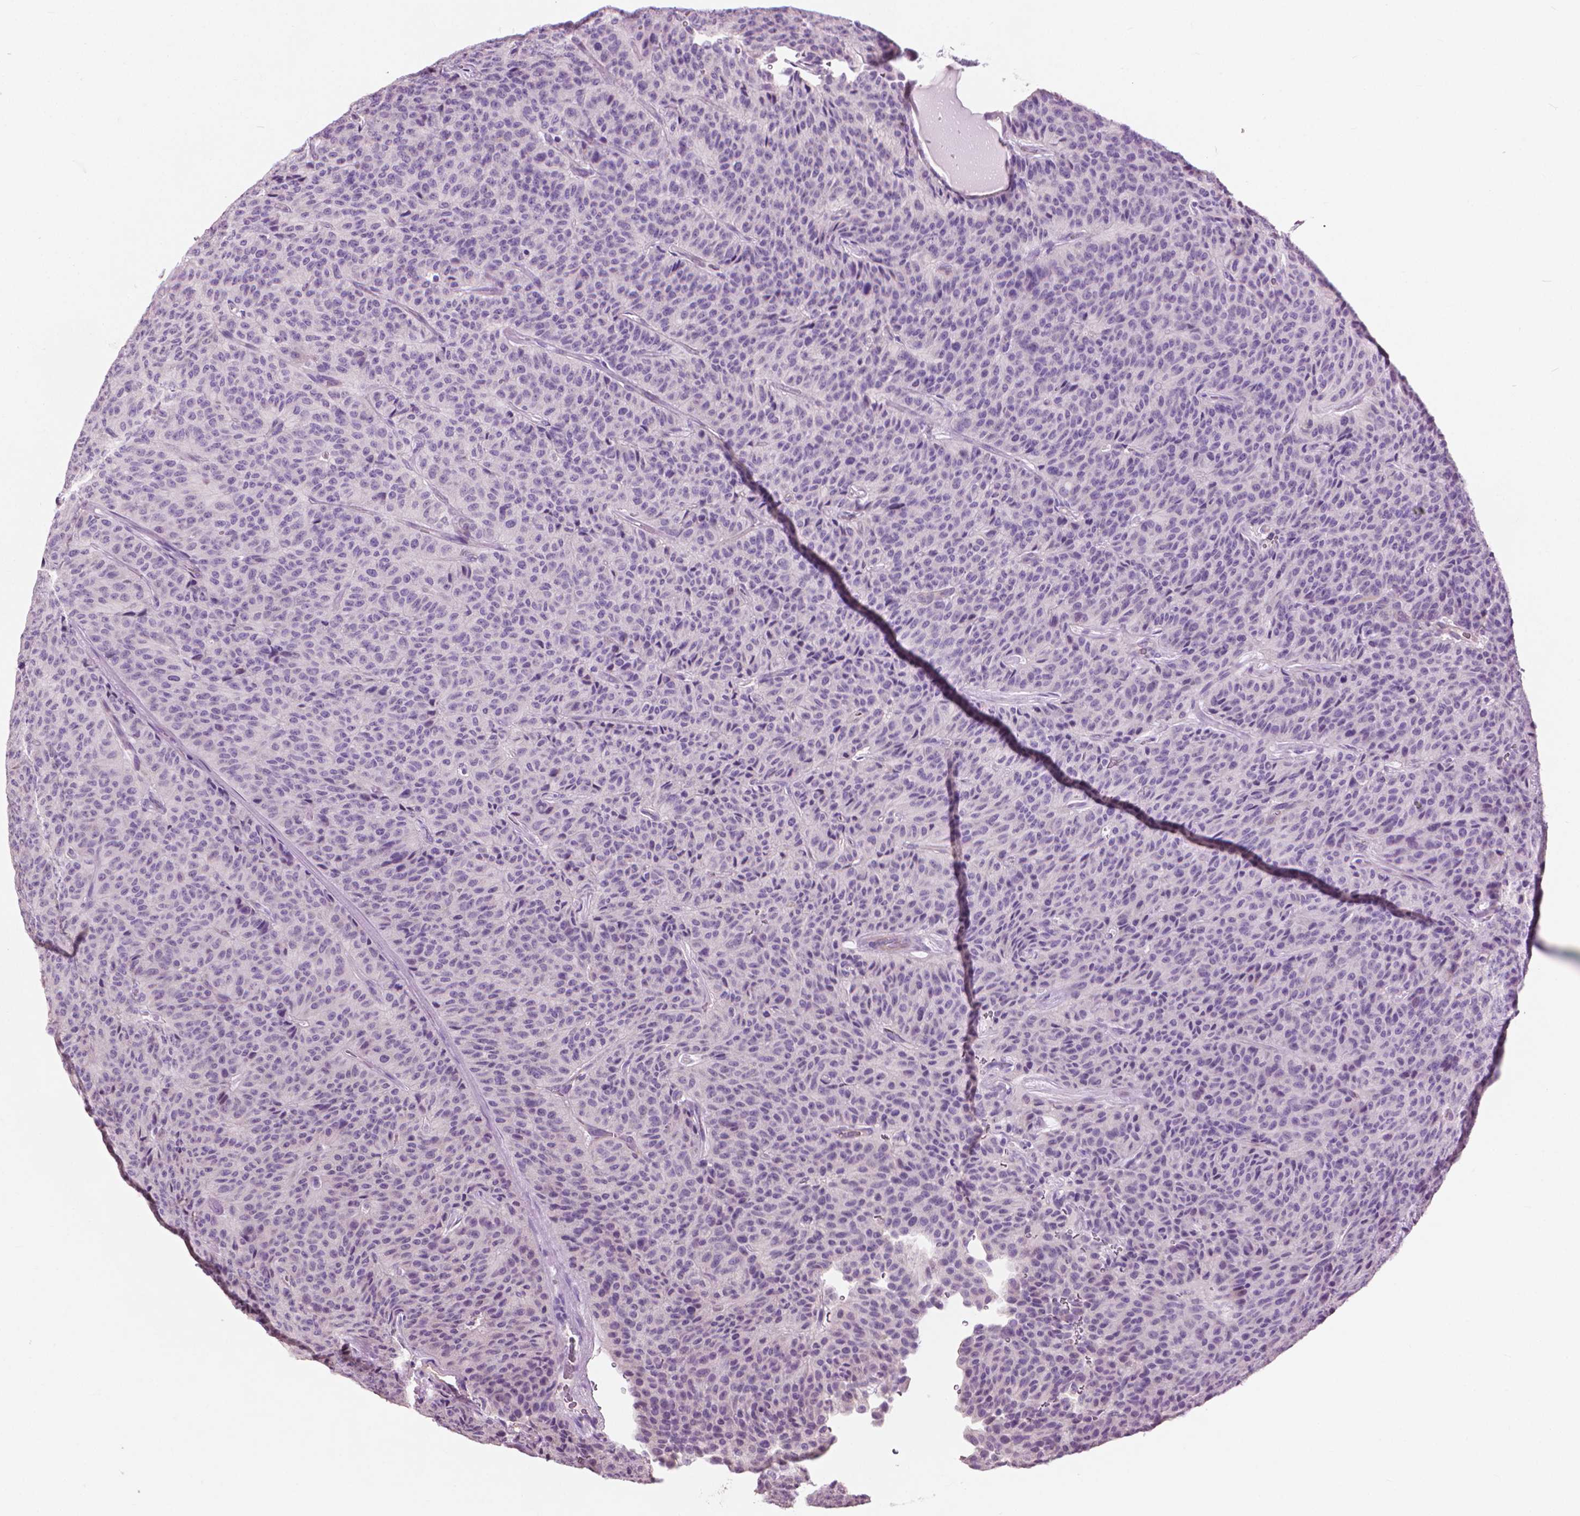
{"staining": {"intensity": "negative", "quantity": "none", "location": "none"}, "tissue": "carcinoid", "cell_type": "Tumor cells", "image_type": "cancer", "snomed": [{"axis": "morphology", "description": "Carcinoid, malignant, NOS"}, {"axis": "topography", "description": "Lung"}], "caption": "Immunohistochemical staining of human carcinoid displays no significant positivity in tumor cells.", "gene": "KRT73", "patient": {"sex": "male", "age": 71}}